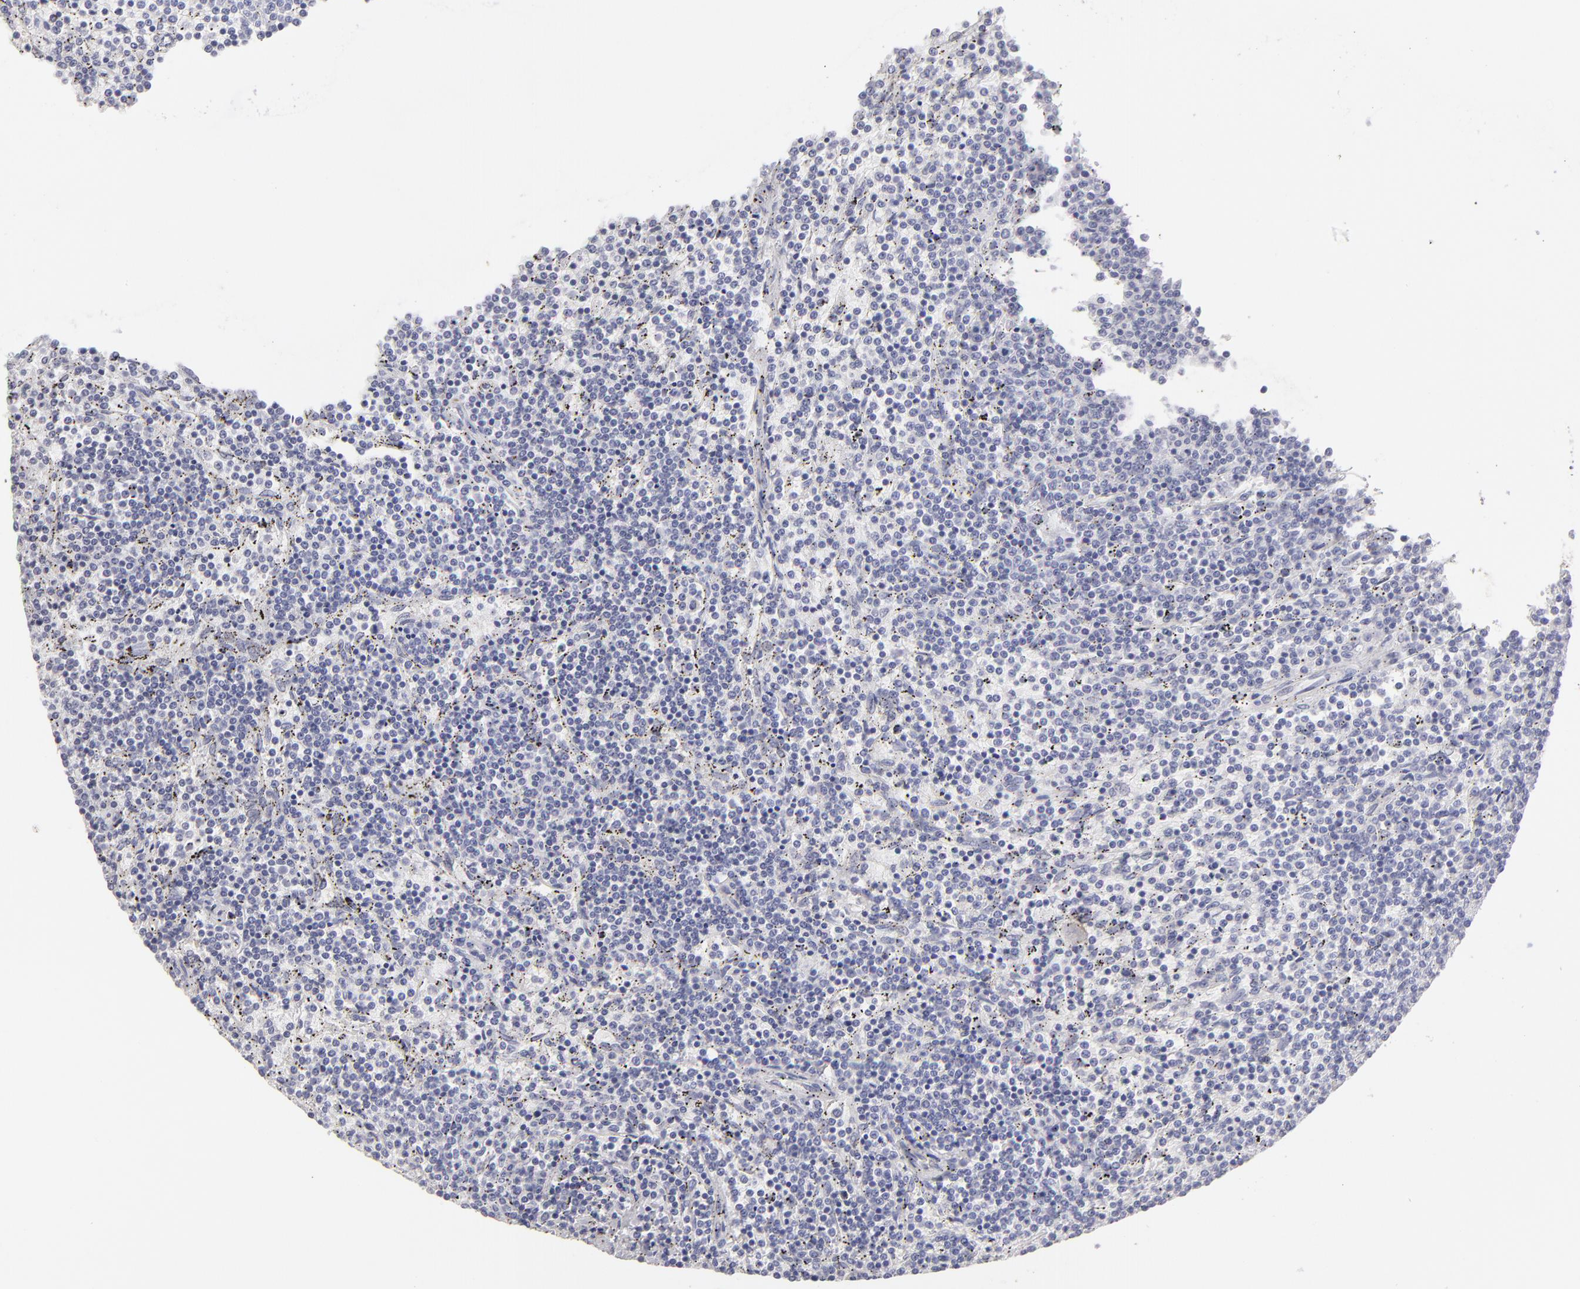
{"staining": {"intensity": "negative", "quantity": "none", "location": "none"}, "tissue": "lymphoma", "cell_type": "Tumor cells", "image_type": "cancer", "snomed": [{"axis": "morphology", "description": "Malignant lymphoma, non-Hodgkin's type, Low grade"}, {"axis": "topography", "description": "Spleen"}], "caption": "A histopathology image of human lymphoma is negative for staining in tumor cells.", "gene": "ABCC4", "patient": {"sex": "female", "age": 50}}